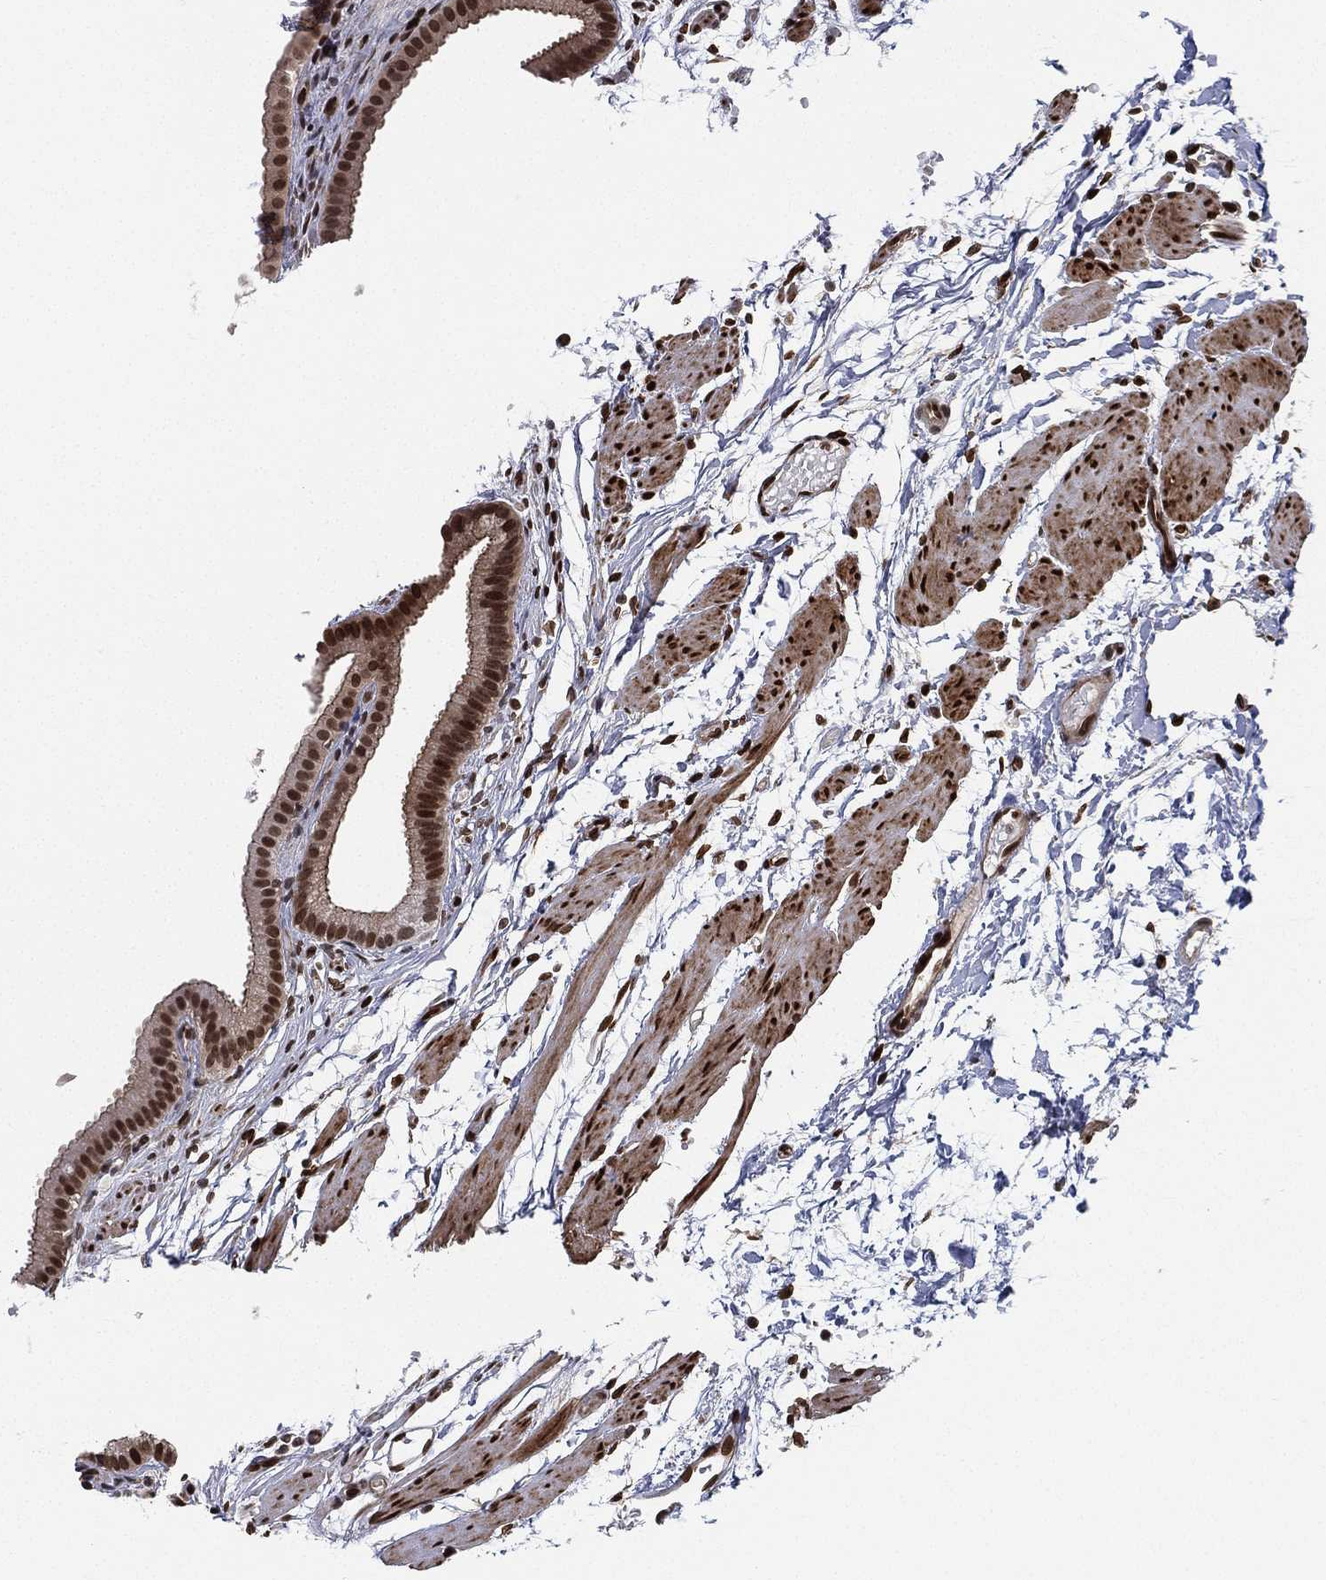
{"staining": {"intensity": "strong", "quantity": ">75%", "location": "nuclear"}, "tissue": "gallbladder", "cell_type": "Glandular cells", "image_type": "normal", "snomed": [{"axis": "morphology", "description": "Normal tissue, NOS"}, {"axis": "topography", "description": "Gallbladder"}, {"axis": "topography", "description": "Peripheral nerve tissue"}], "caption": "Gallbladder stained with DAB (3,3'-diaminobenzidine) immunohistochemistry (IHC) exhibits high levels of strong nuclear positivity in about >75% of glandular cells. Ihc stains the protein of interest in brown and the nuclei are stained blue.", "gene": "LMNB1", "patient": {"sex": "female", "age": 45}}